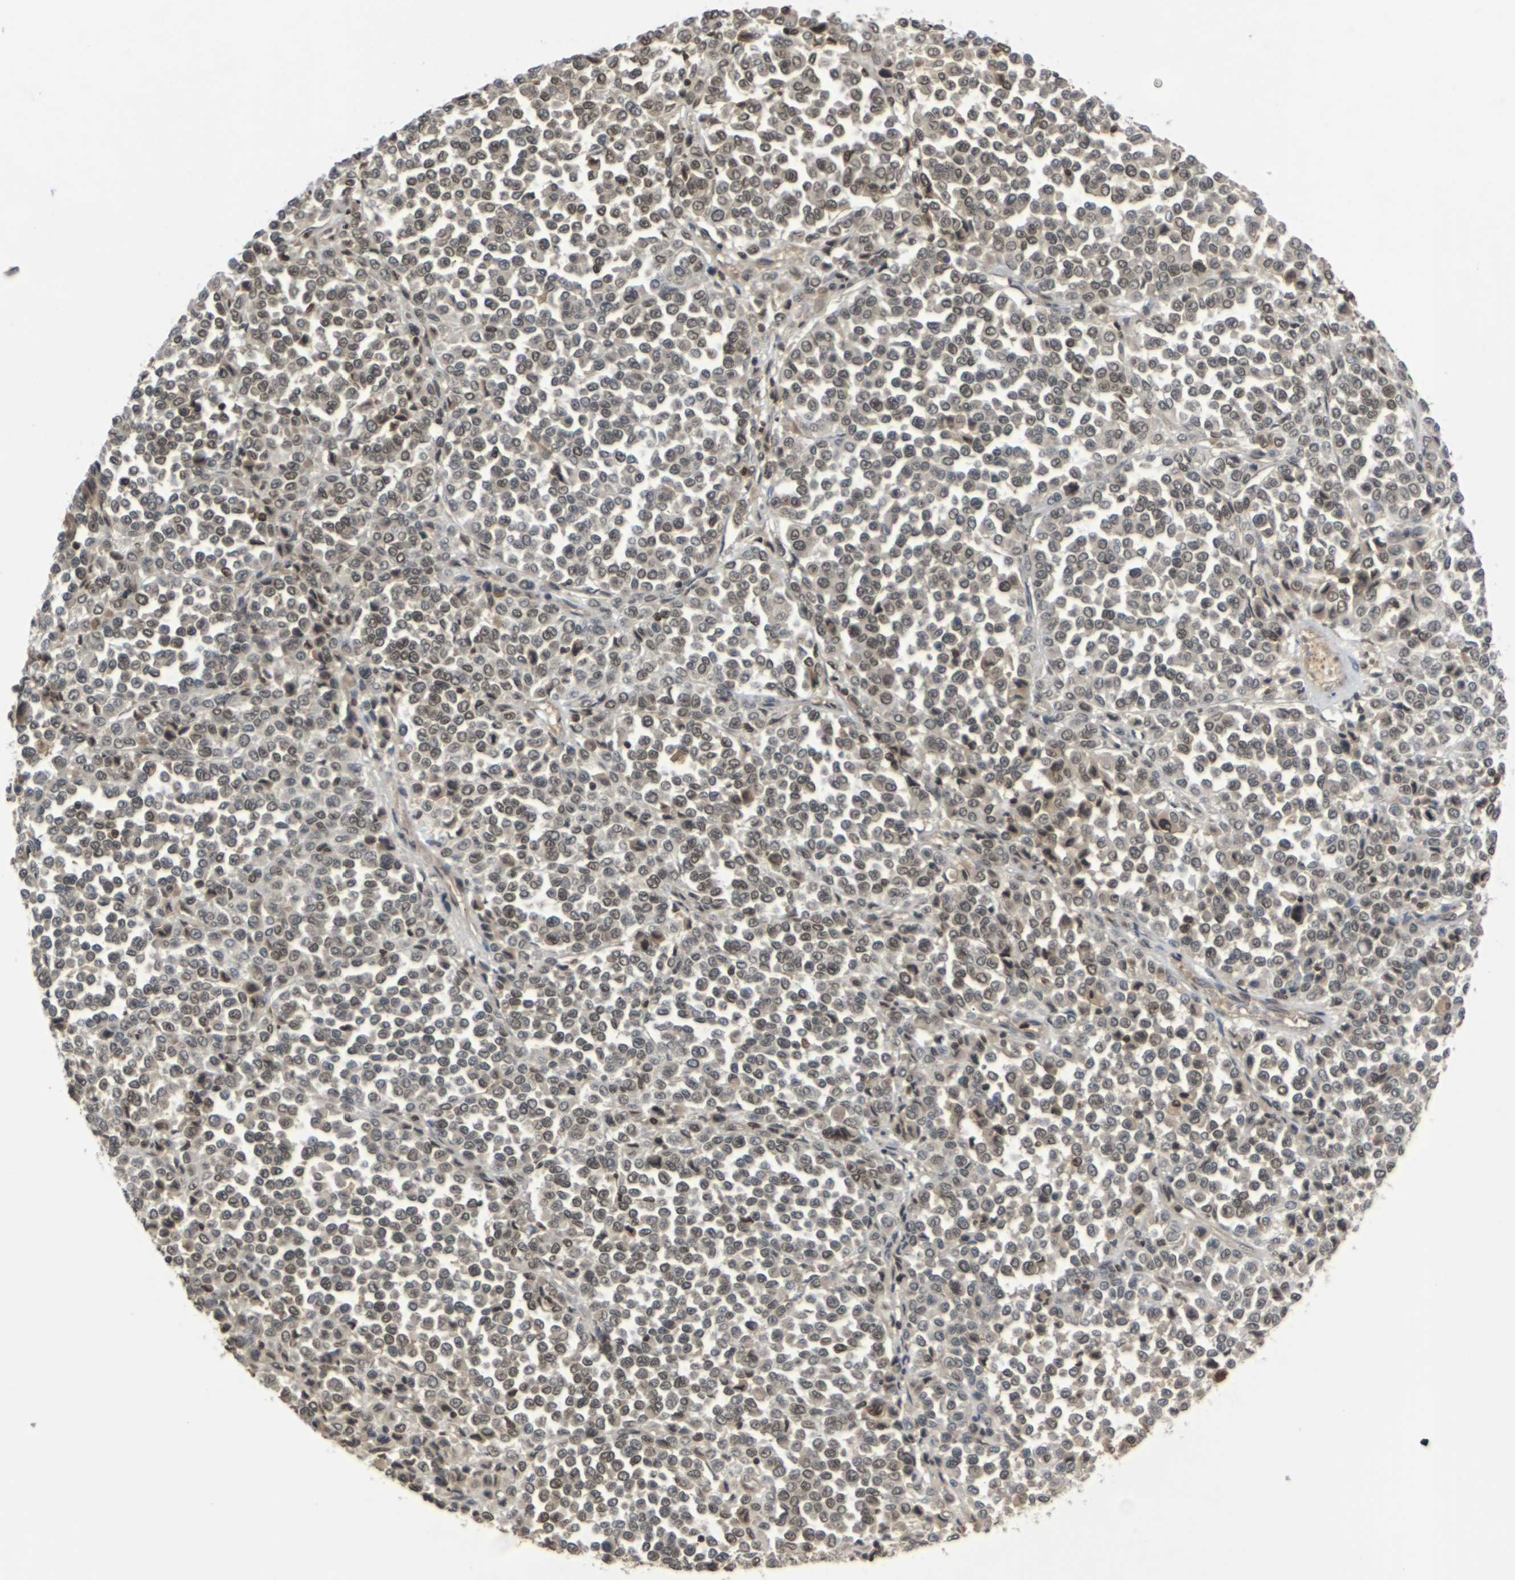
{"staining": {"intensity": "moderate", "quantity": ">75%", "location": "nuclear"}, "tissue": "melanoma", "cell_type": "Tumor cells", "image_type": "cancer", "snomed": [{"axis": "morphology", "description": "Malignant melanoma, Metastatic site"}, {"axis": "topography", "description": "Pancreas"}], "caption": "About >75% of tumor cells in human malignant melanoma (metastatic site) reveal moderate nuclear protein staining as visualized by brown immunohistochemical staining.", "gene": "NELFA", "patient": {"sex": "female", "age": 30}}